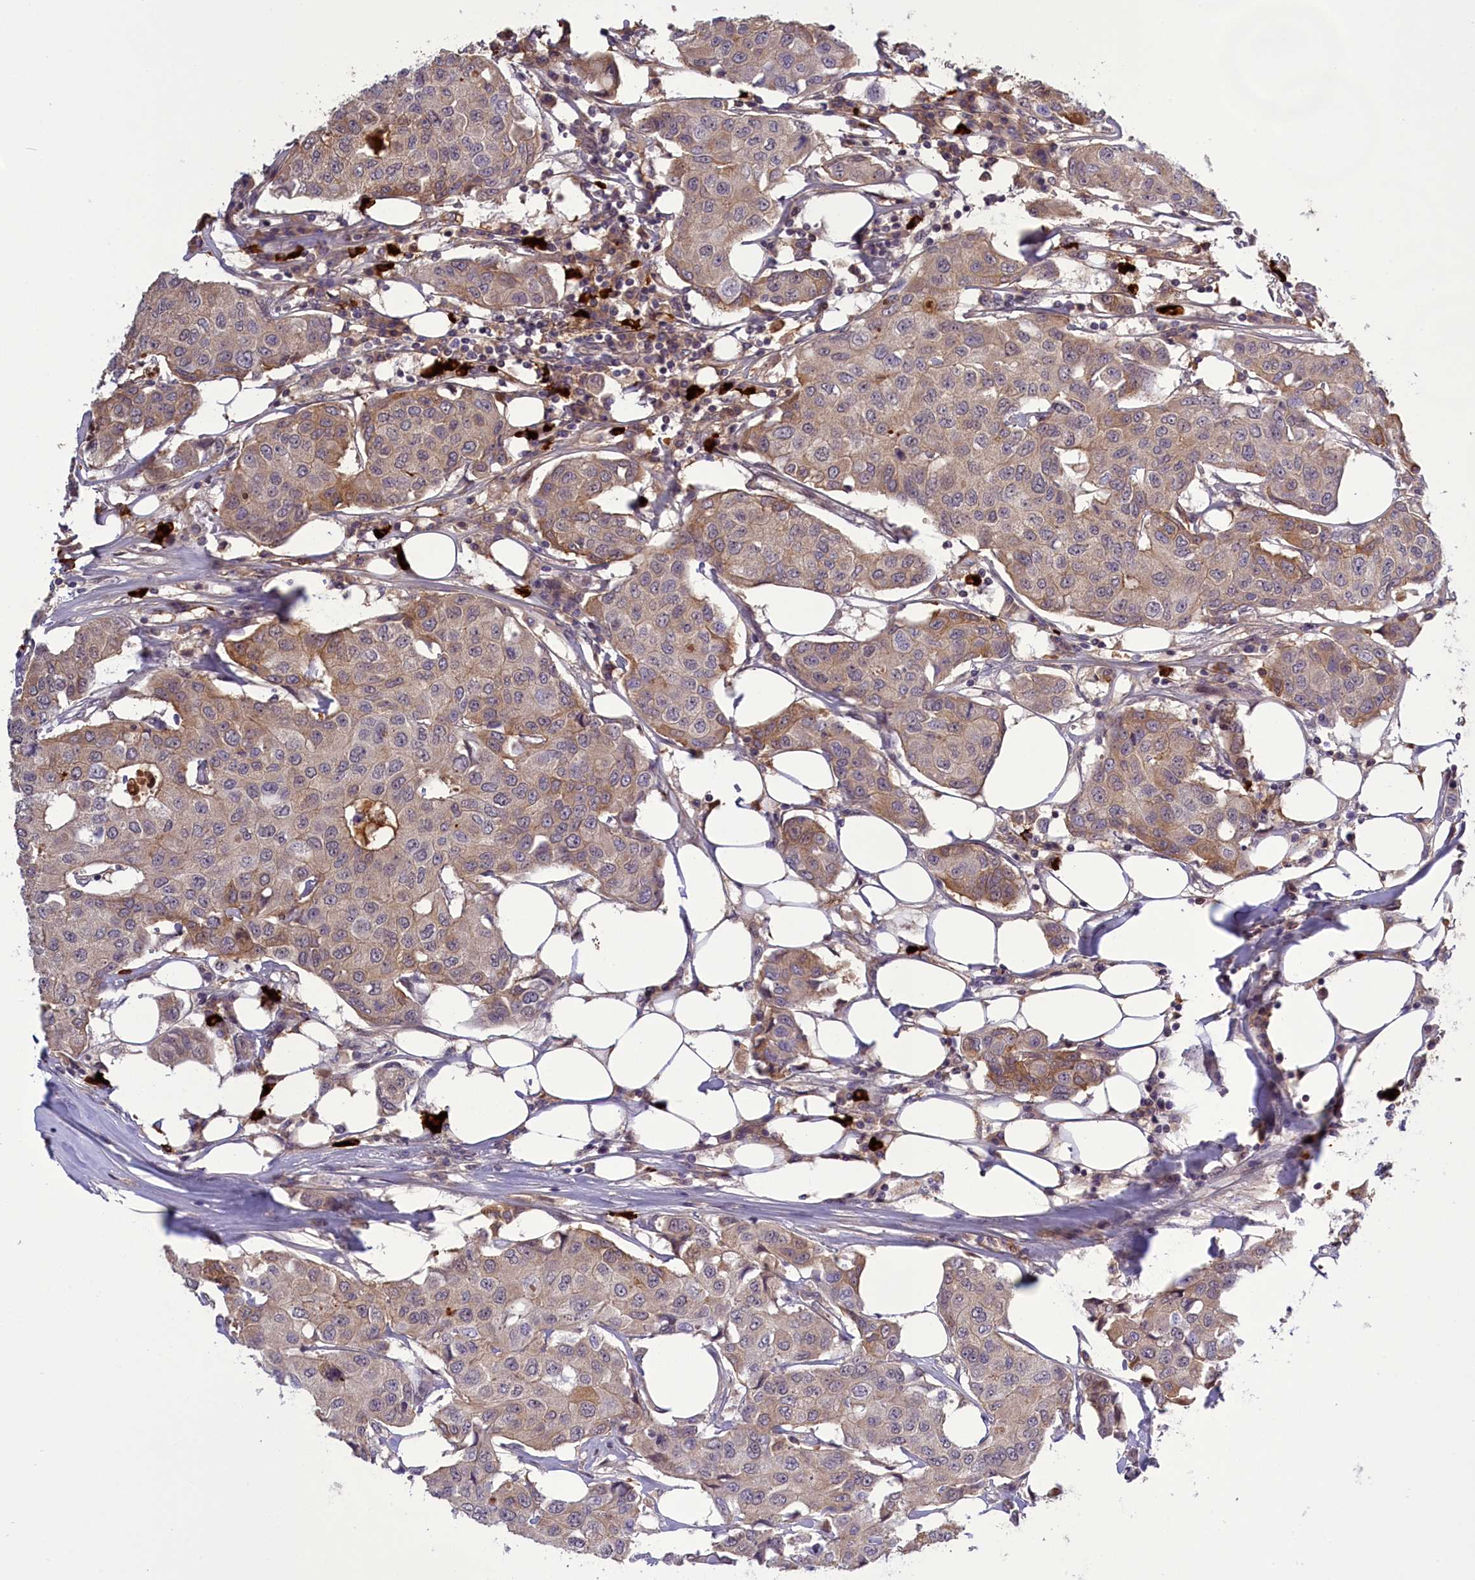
{"staining": {"intensity": "weak", "quantity": ">75%", "location": "cytoplasmic/membranous"}, "tissue": "breast cancer", "cell_type": "Tumor cells", "image_type": "cancer", "snomed": [{"axis": "morphology", "description": "Duct carcinoma"}, {"axis": "topography", "description": "Breast"}], "caption": "This micrograph demonstrates breast cancer (intraductal carcinoma) stained with immunohistochemistry to label a protein in brown. The cytoplasmic/membranous of tumor cells show weak positivity for the protein. Nuclei are counter-stained blue.", "gene": "RRAD", "patient": {"sex": "female", "age": 80}}